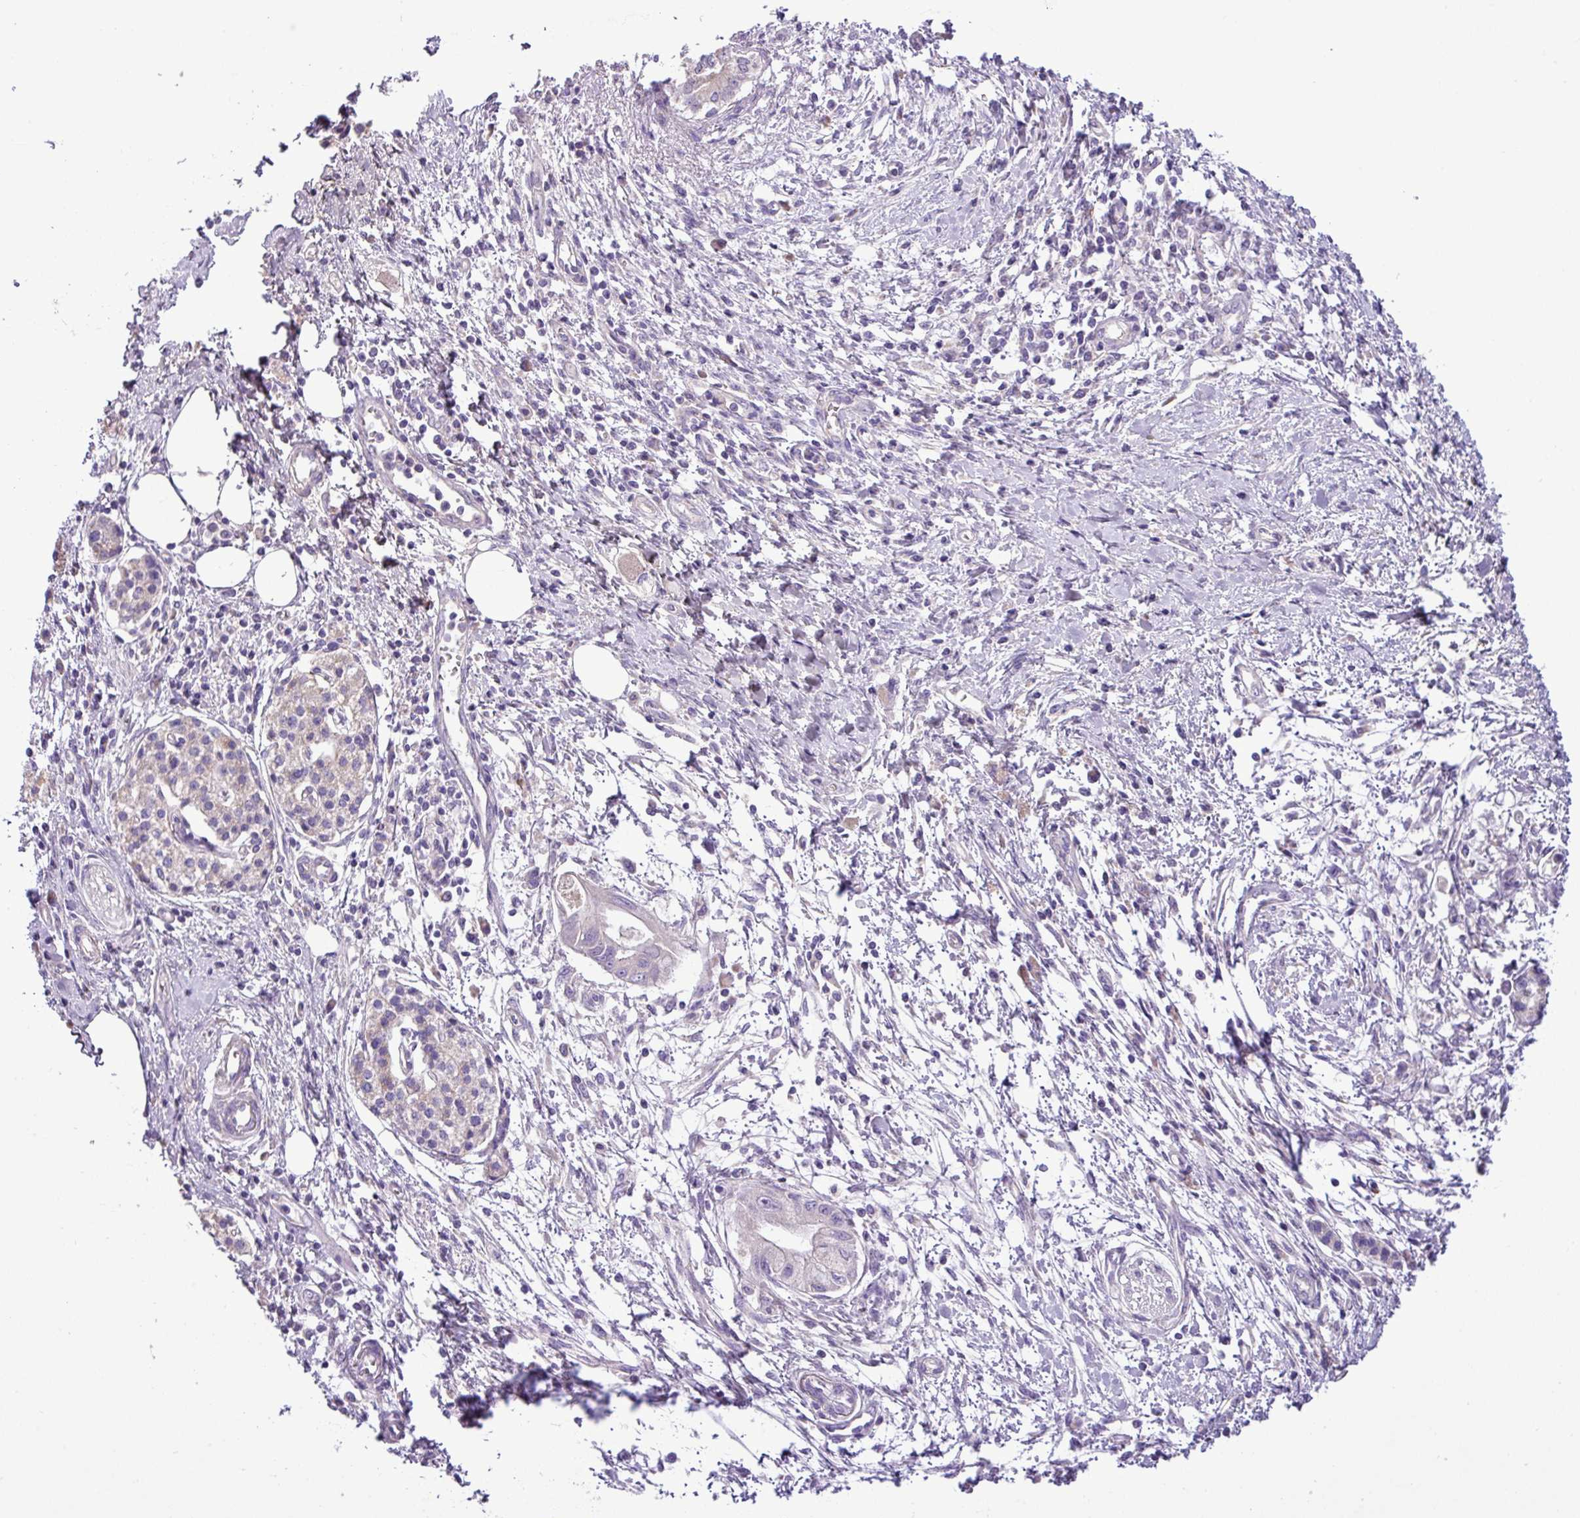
{"staining": {"intensity": "negative", "quantity": "none", "location": "none"}, "tissue": "pancreatic cancer", "cell_type": "Tumor cells", "image_type": "cancer", "snomed": [{"axis": "morphology", "description": "Adenocarcinoma, NOS"}, {"axis": "topography", "description": "Pancreas"}], "caption": "DAB immunohistochemical staining of pancreatic cancer displays no significant positivity in tumor cells.", "gene": "FAM183A", "patient": {"sex": "male", "age": 48}}